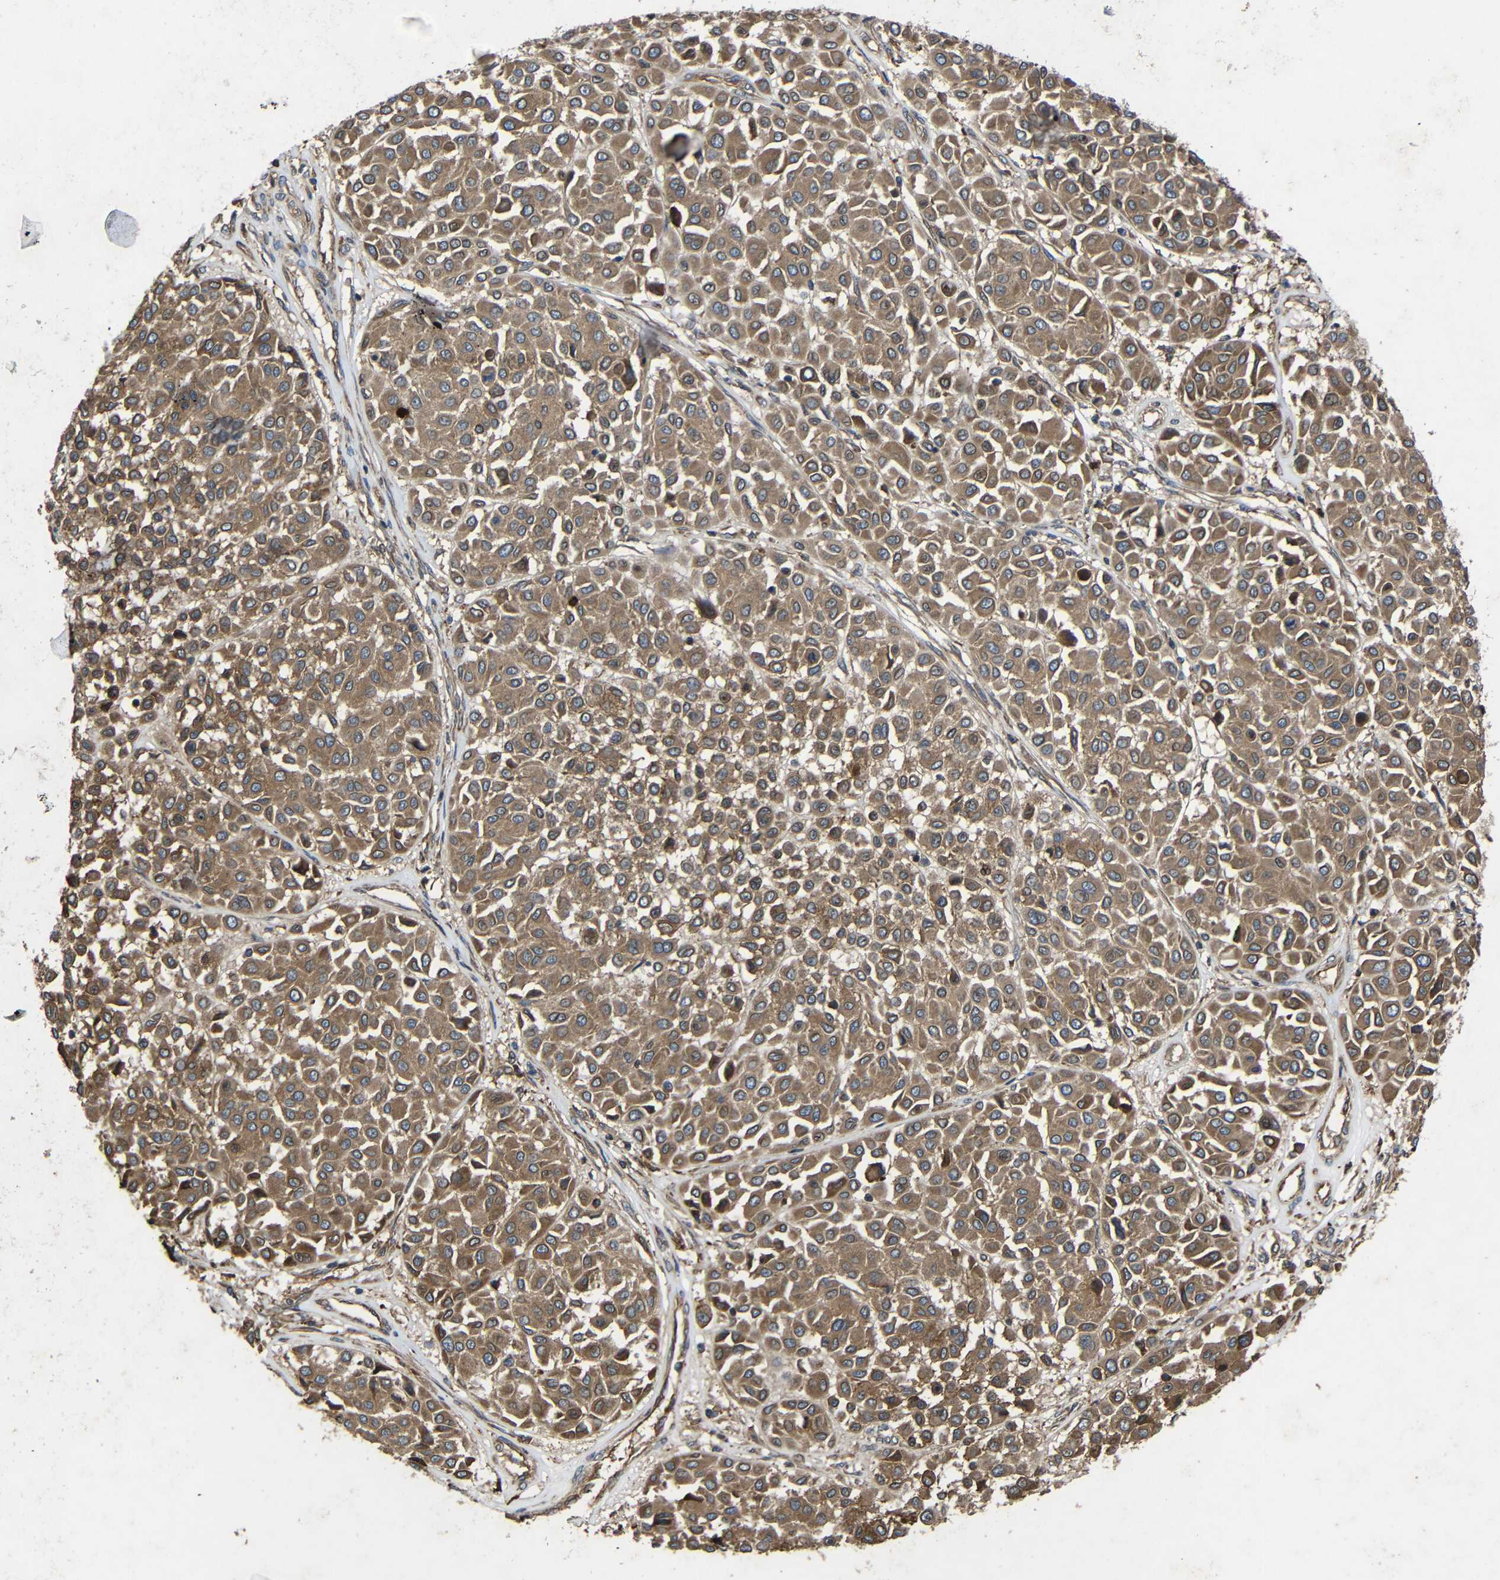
{"staining": {"intensity": "moderate", "quantity": ">75%", "location": "cytoplasmic/membranous"}, "tissue": "melanoma", "cell_type": "Tumor cells", "image_type": "cancer", "snomed": [{"axis": "morphology", "description": "Malignant melanoma, Metastatic site"}, {"axis": "topography", "description": "Soft tissue"}], "caption": "Protein staining displays moderate cytoplasmic/membranous staining in about >75% of tumor cells in melanoma. Nuclei are stained in blue.", "gene": "TREM2", "patient": {"sex": "male", "age": 41}}